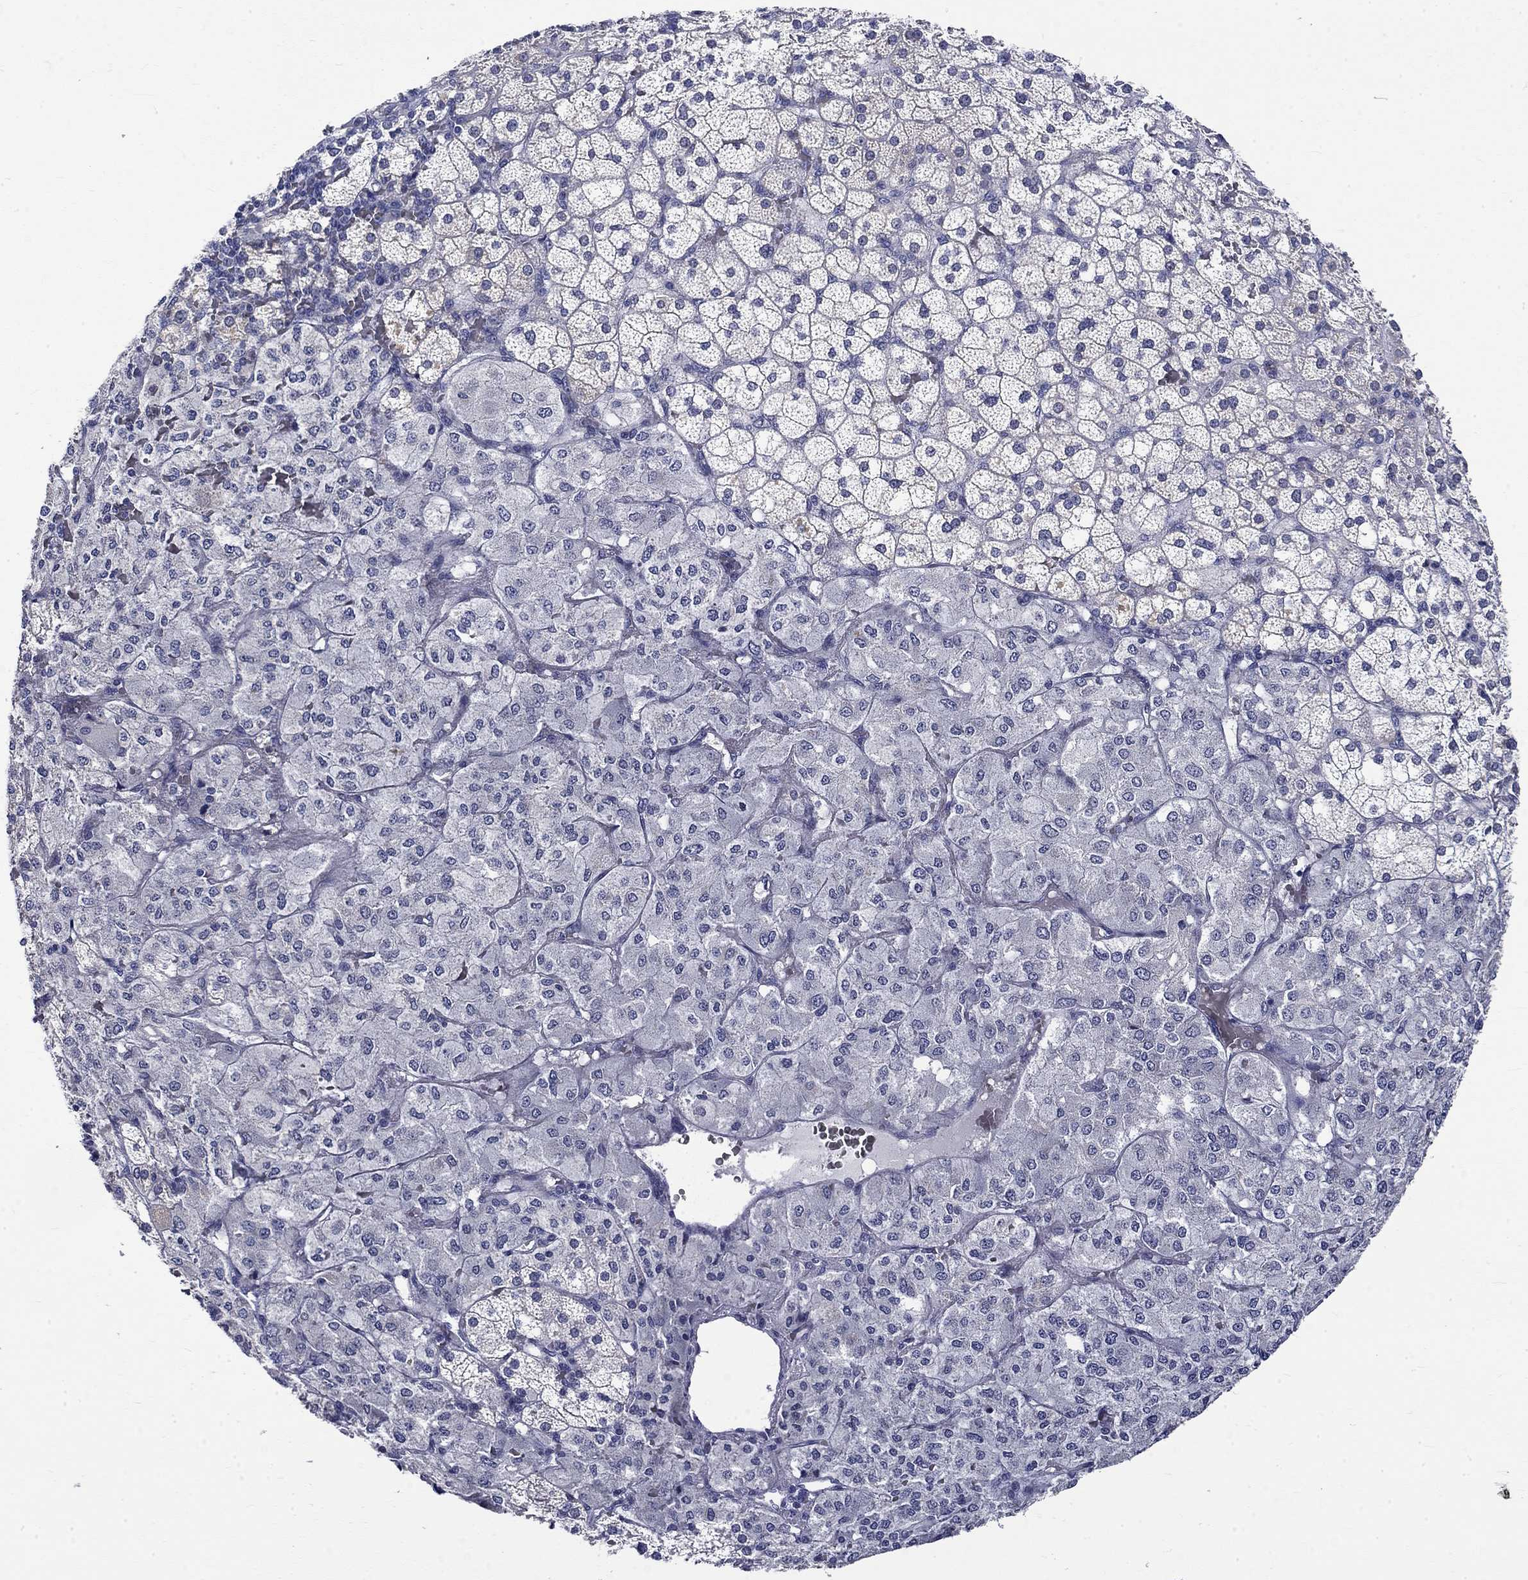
{"staining": {"intensity": "negative", "quantity": "none", "location": "none"}, "tissue": "adrenal gland", "cell_type": "Glandular cells", "image_type": "normal", "snomed": [{"axis": "morphology", "description": "Normal tissue, NOS"}, {"axis": "topography", "description": "Adrenal gland"}], "caption": "The immunohistochemistry photomicrograph has no significant expression in glandular cells of adrenal gland.", "gene": "ST6GALNAC1", "patient": {"sex": "male", "age": 53}}